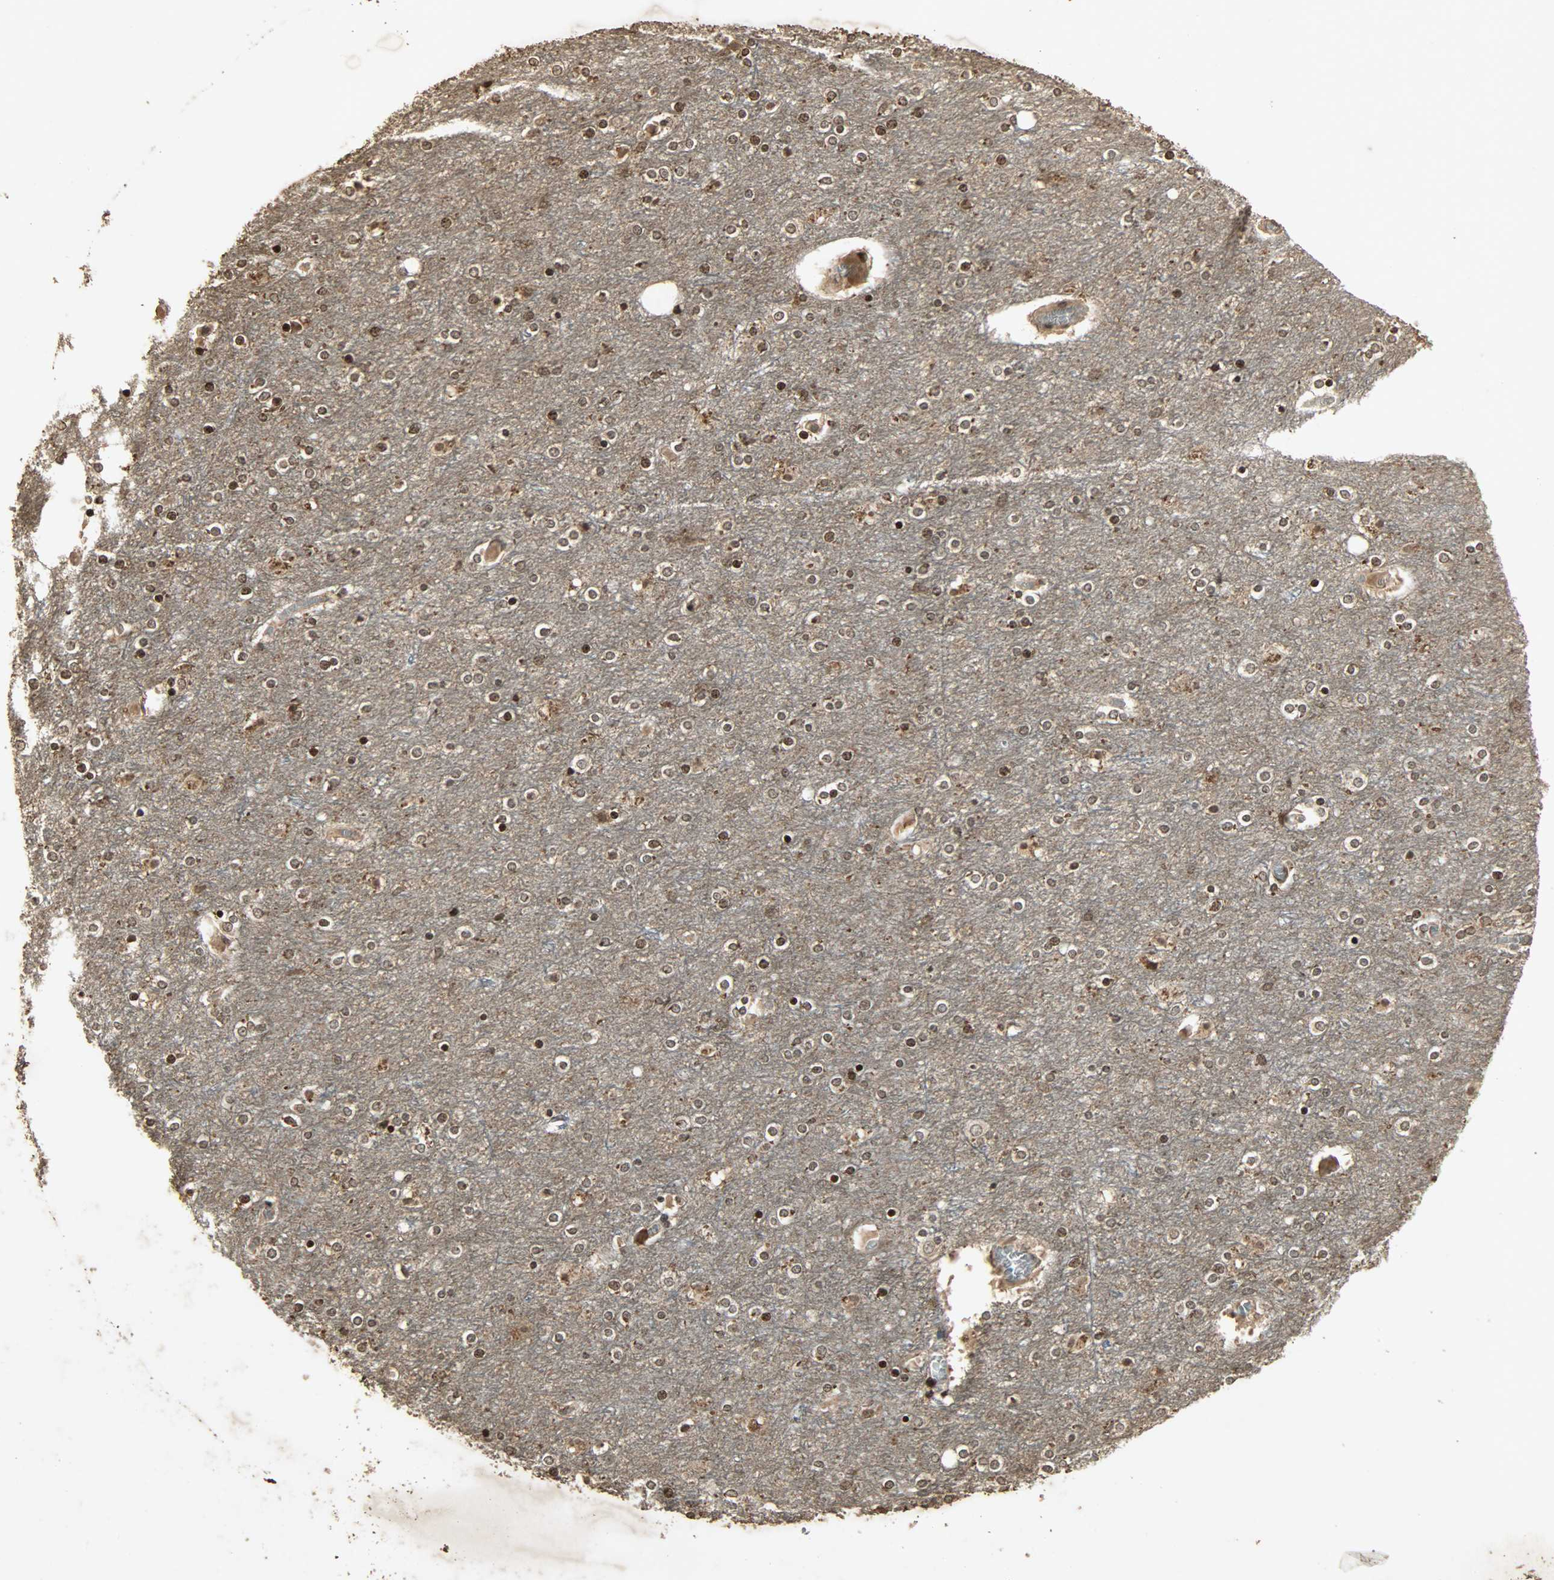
{"staining": {"intensity": "weak", "quantity": ">75%", "location": "cytoplasmic/membranous,nuclear"}, "tissue": "cerebral cortex", "cell_type": "Endothelial cells", "image_type": "normal", "snomed": [{"axis": "morphology", "description": "Normal tissue, NOS"}, {"axis": "topography", "description": "Cerebral cortex"}], "caption": "Endothelial cells display low levels of weak cytoplasmic/membranous,nuclear positivity in approximately >75% of cells in normal cerebral cortex.", "gene": "PPP3R1", "patient": {"sex": "female", "age": 54}}